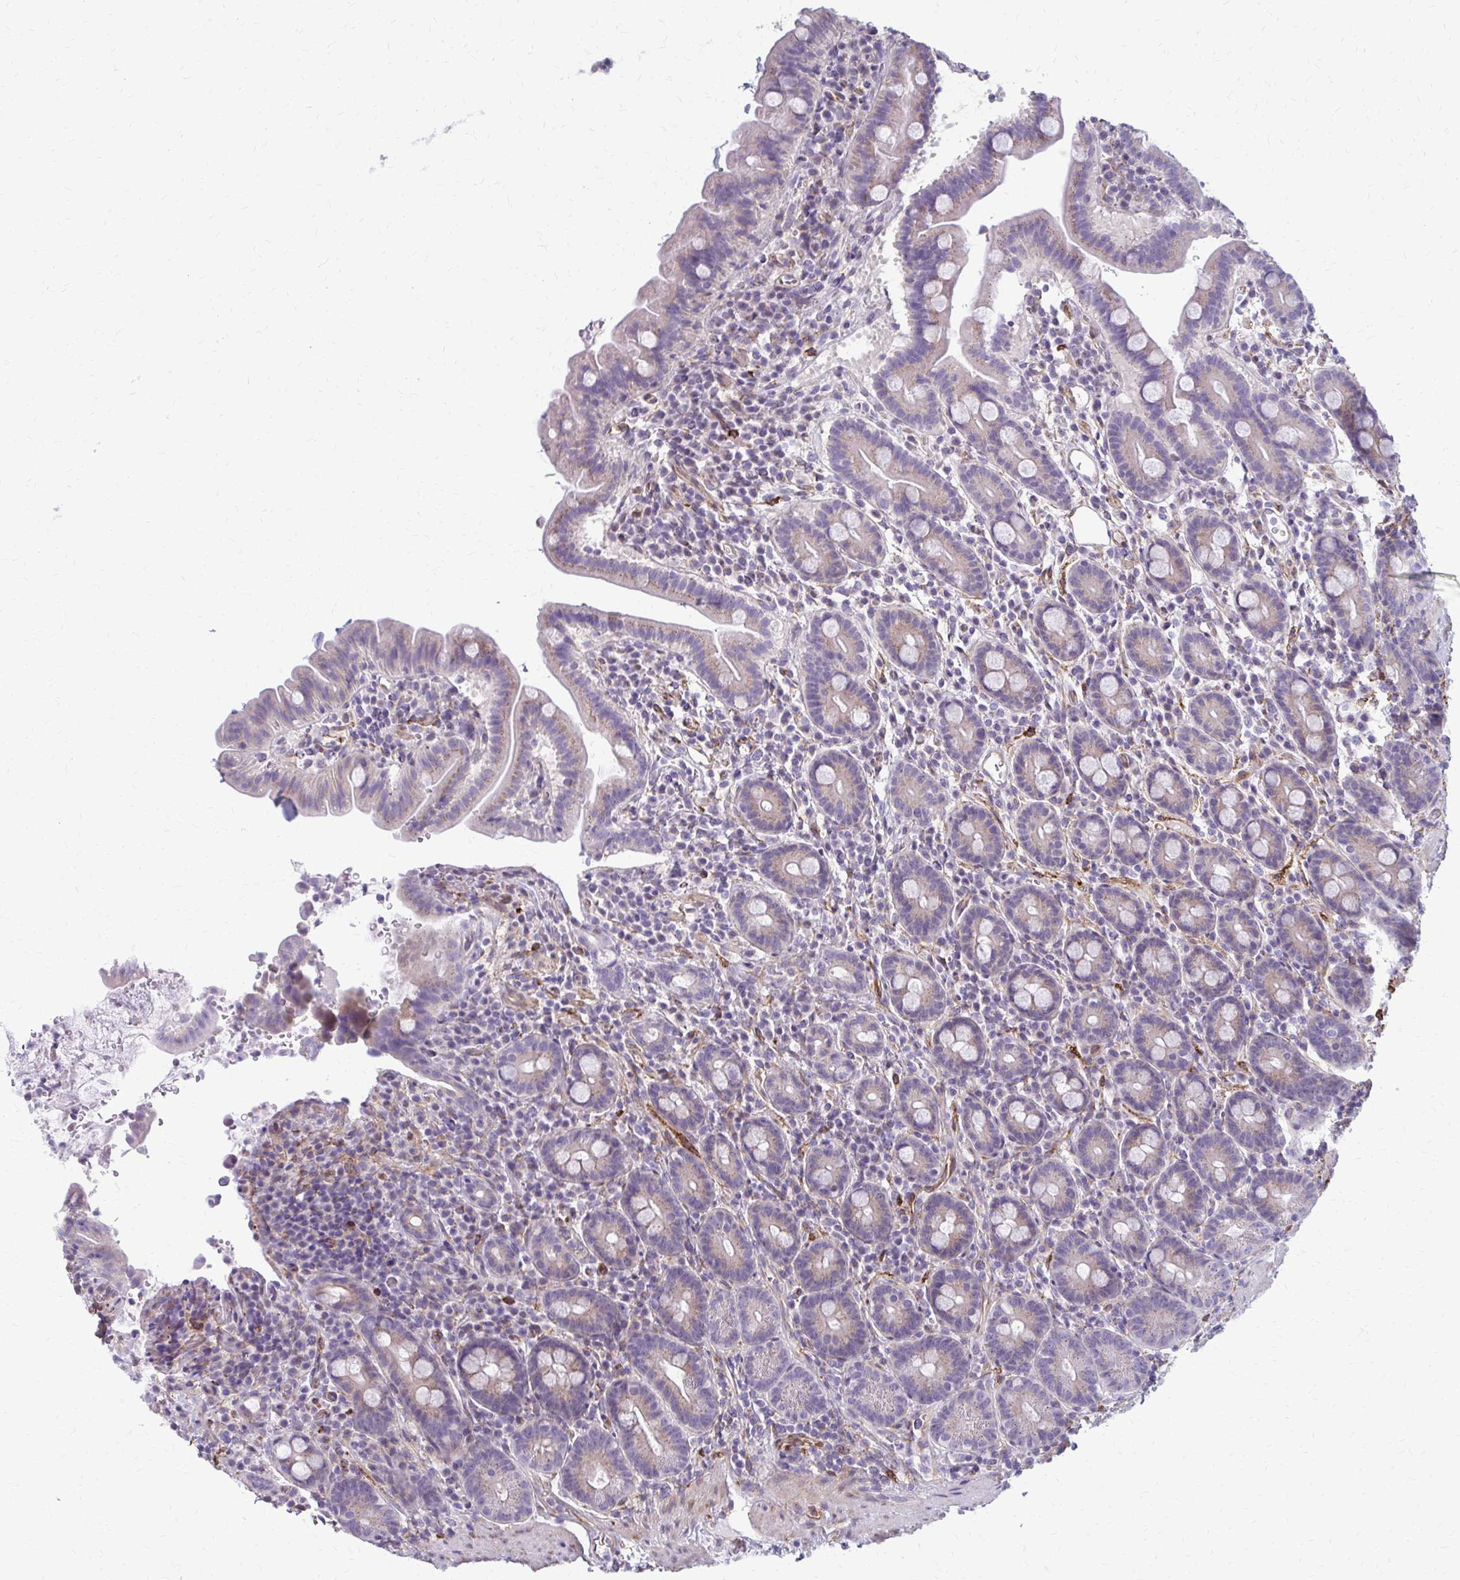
{"staining": {"intensity": "weak", "quantity": "<25%", "location": "cytoplasmic/membranous"}, "tissue": "small intestine", "cell_type": "Glandular cells", "image_type": "normal", "snomed": [{"axis": "morphology", "description": "Normal tissue, NOS"}, {"axis": "topography", "description": "Small intestine"}], "caption": "DAB (3,3'-diaminobenzidine) immunohistochemical staining of unremarkable small intestine shows no significant positivity in glandular cells.", "gene": "DEPP1", "patient": {"sex": "male", "age": 26}}